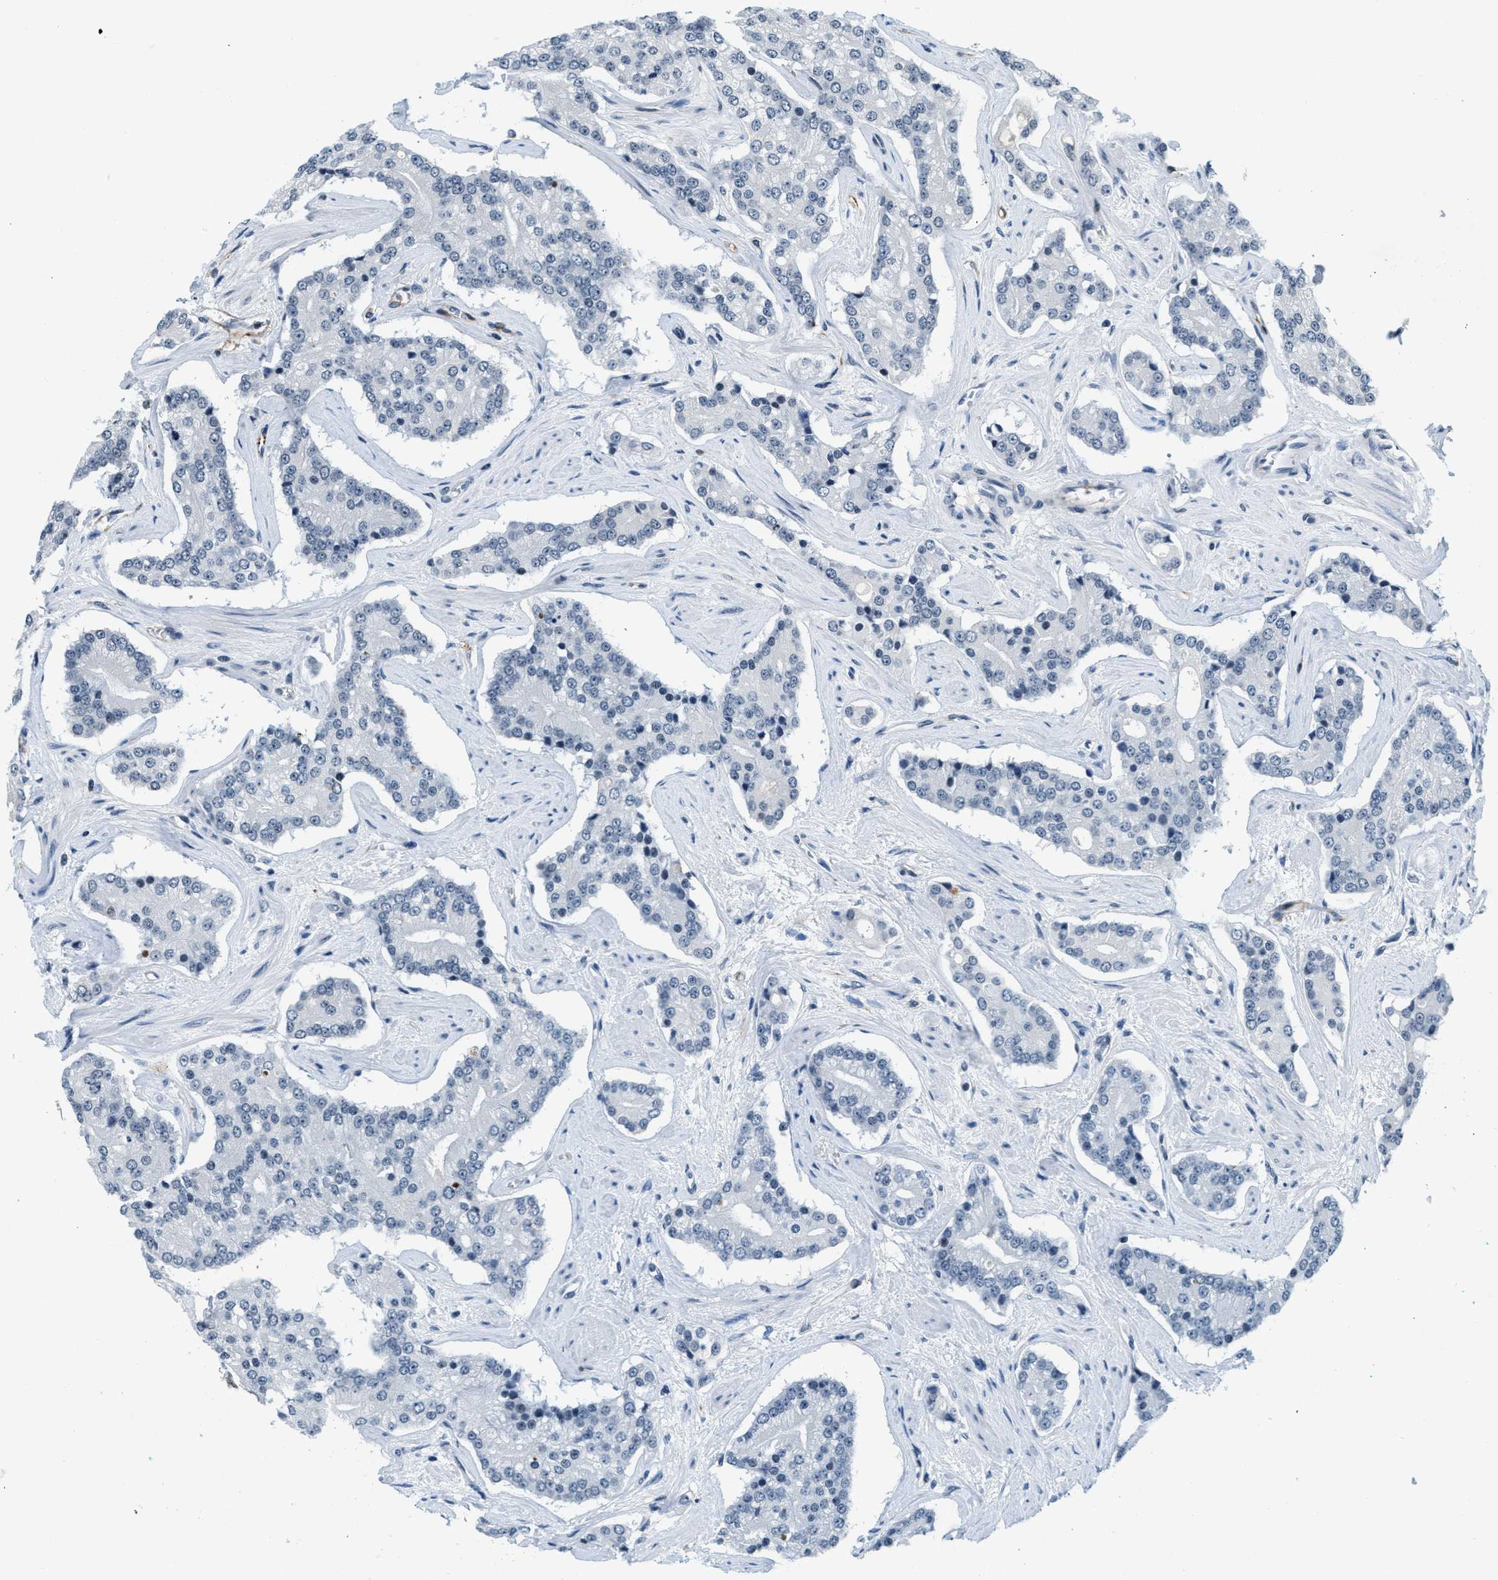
{"staining": {"intensity": "negative", "quantity": "none", "location": "none"}, "tissue": "prostate cancer", "cell_type": "Tumor cells", "image_type": "cancer", "snomed": [{"axis": "morphology", "description": "Adenocarcinoma, High grade"}, {"axis": "topography", "description": "Prostate"}], "caption": "The image shows no significant positivity in tumor cells of adenocarcinoma (high-grade) (prostate). (DAB immunohistochemistry (IHC) visualized using brightfield microscopy, high magnification).", "gene": "CA4", "patient": {"sex": "male", "age": 71}}